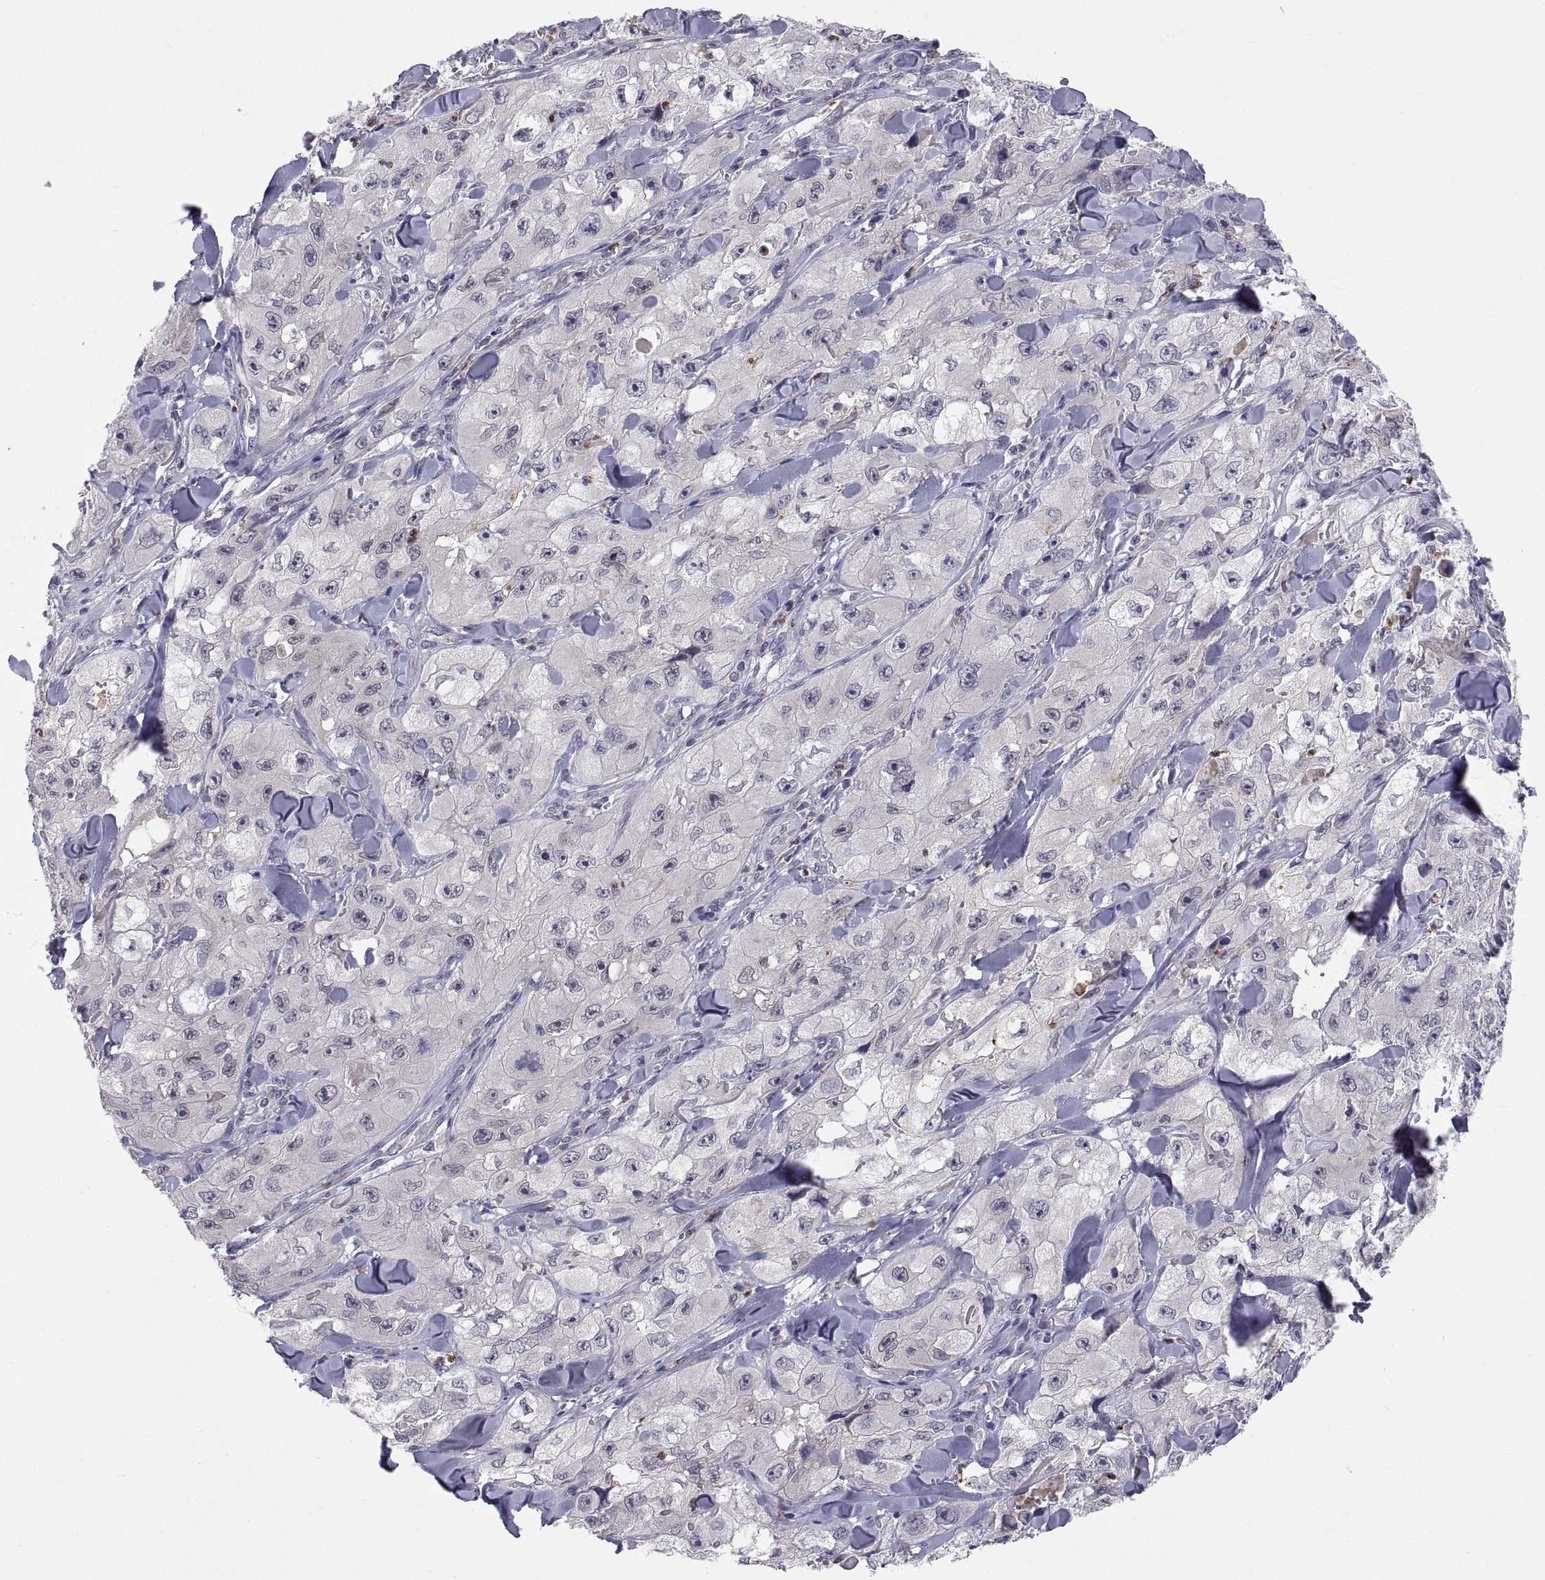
{"staining": {"intensity": "moderate", "quantity": "25%-75%", "location": "cytoplasmic/membranous,nuclear"}, "tissue": "skin cancer", "cell_type": "Tumor cells", "image_type": "cancer", "snomed": [{"axis": "morphology", "description": "Squamous cell carcinoma, NOS"}, {"axis": "topography", "description": "Skin"}, {"axis": "topography", "description": "Subcutis"}], "caption": "DAB (3,3'-diaminobenzidine) immunohistochemical staining of squamous cell carcinoma (skin) reveals moderate cytoplasmic/membranous and nuclear protein positivity in approximately 25%-75% of tumor cells. (DAB (3,3'-diaminobenzidine) IHC, brown staining for protein, blue staining for nuclei).", "gene": "PKP1", "patient": {"sex": "male", "age": 73}}